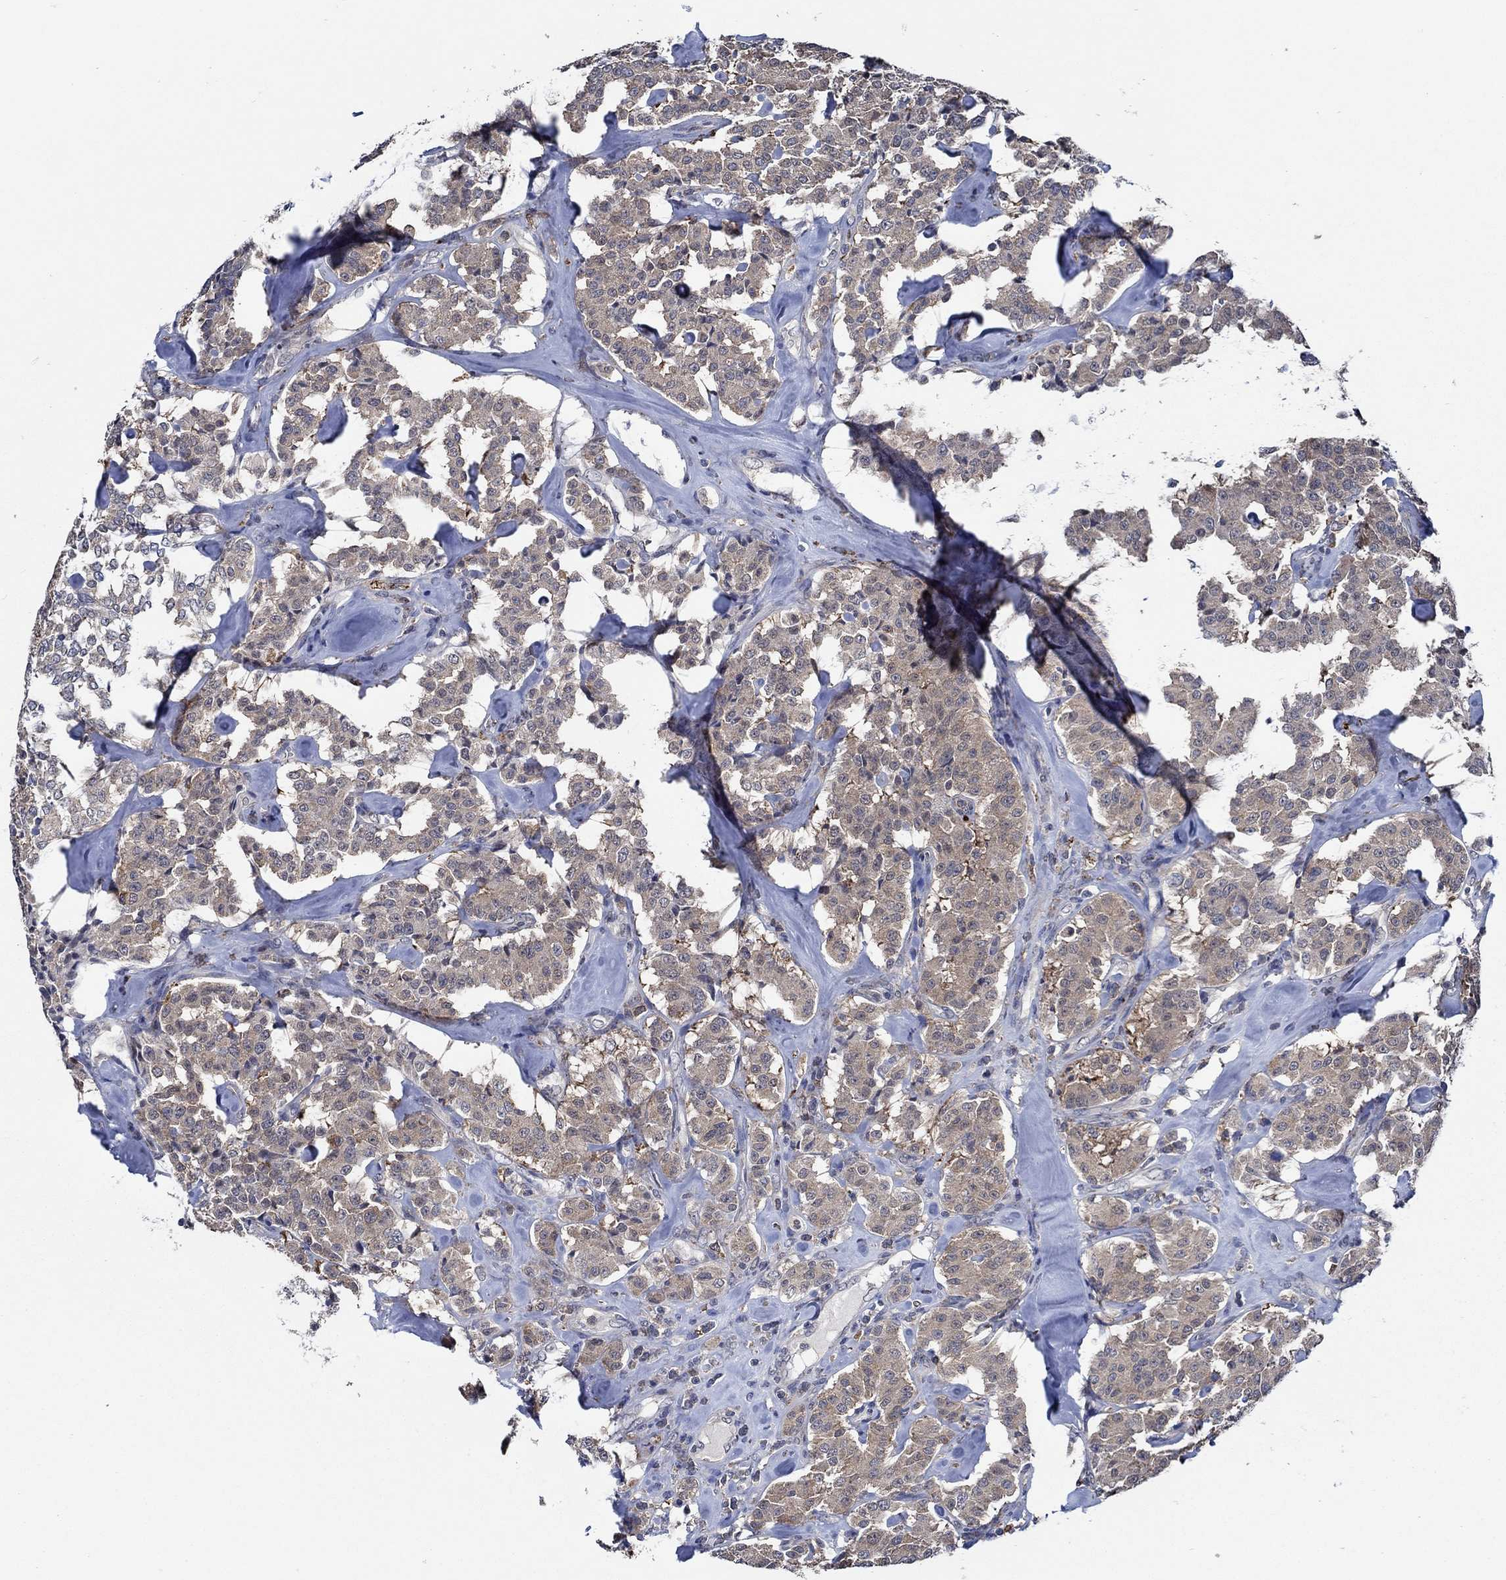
{"staining": {"intensity": "negative", "quantity": "none", "location": "none"}, "tissue": "carcinoid", "cell_type": "Tumor cells", "image_type": "cancer", "snomed": [{"axis": "morphology", "description": "Carcinoid, malignant, NOS"}, {"axis": "topography", "description": "Pancreas"}], "caption": "Image shows no significant protein positivity in tumor cells of malignant carcinoid. Nuclei are stained in blue.", "gene": "DACT1", "patient": {"sex": "male", "age": 41}}